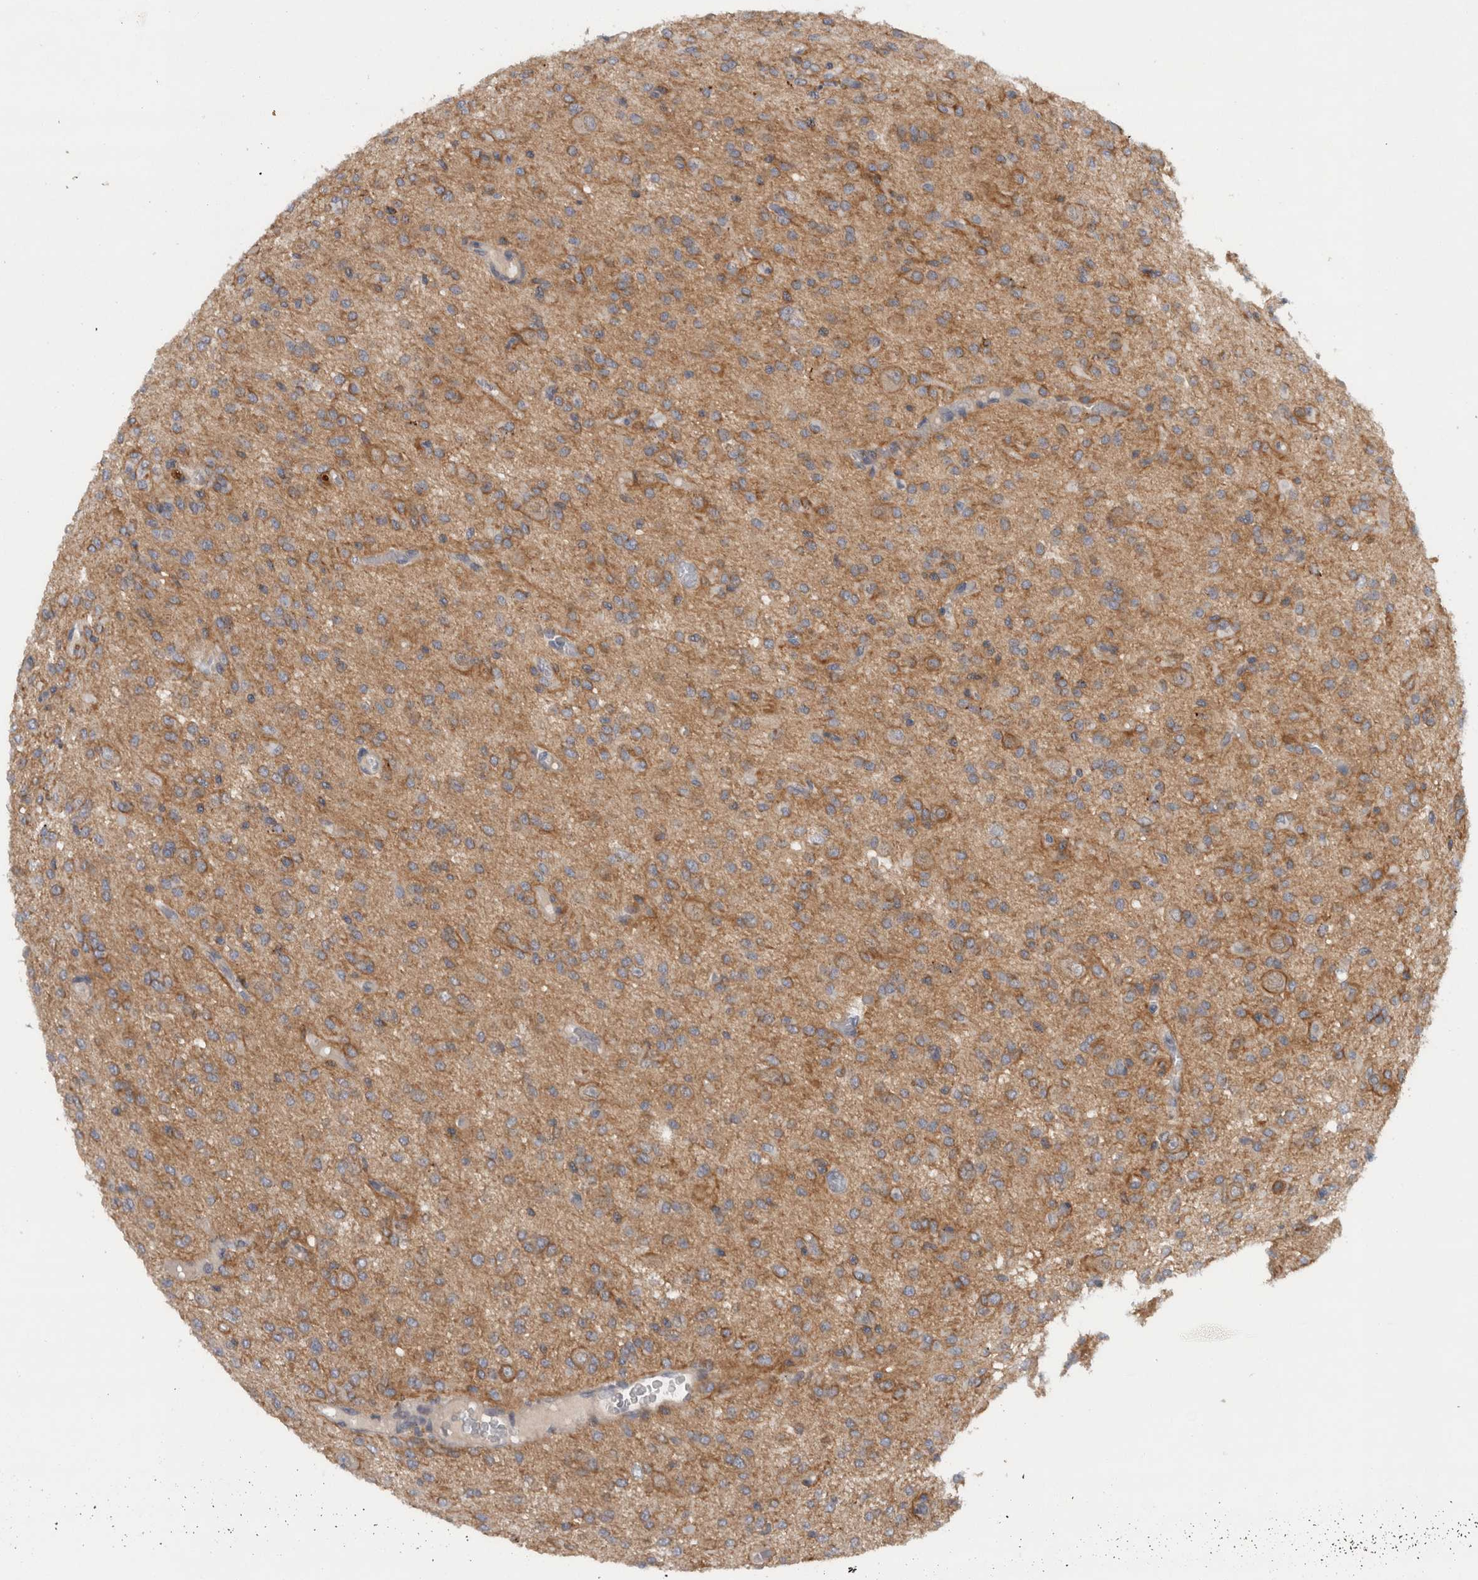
{"staining": {"intensity": "moderate", "quantity": ">75%", "location": "cytoplasmic/membranous"}, "tissue": "glioma", "cell_type": "Tumor cells", "image_type": "cancer", "snomed": [{"axis": "morphology", "description": "Glioma, malignant, High grade"}, {"axis": "topography", "description": "Brain"}], "caption": "The photomicrograph demonstrates staining of high-grade glioma (malignant), revealing moderate cytoplasmic/membranous protein expression (brown color) within tumor cells. (DAB IHC, brown staining for protein, blue staining for nuclei).", "gene": "SCARA5", "patient": {"sex": "female", "age": 59}}